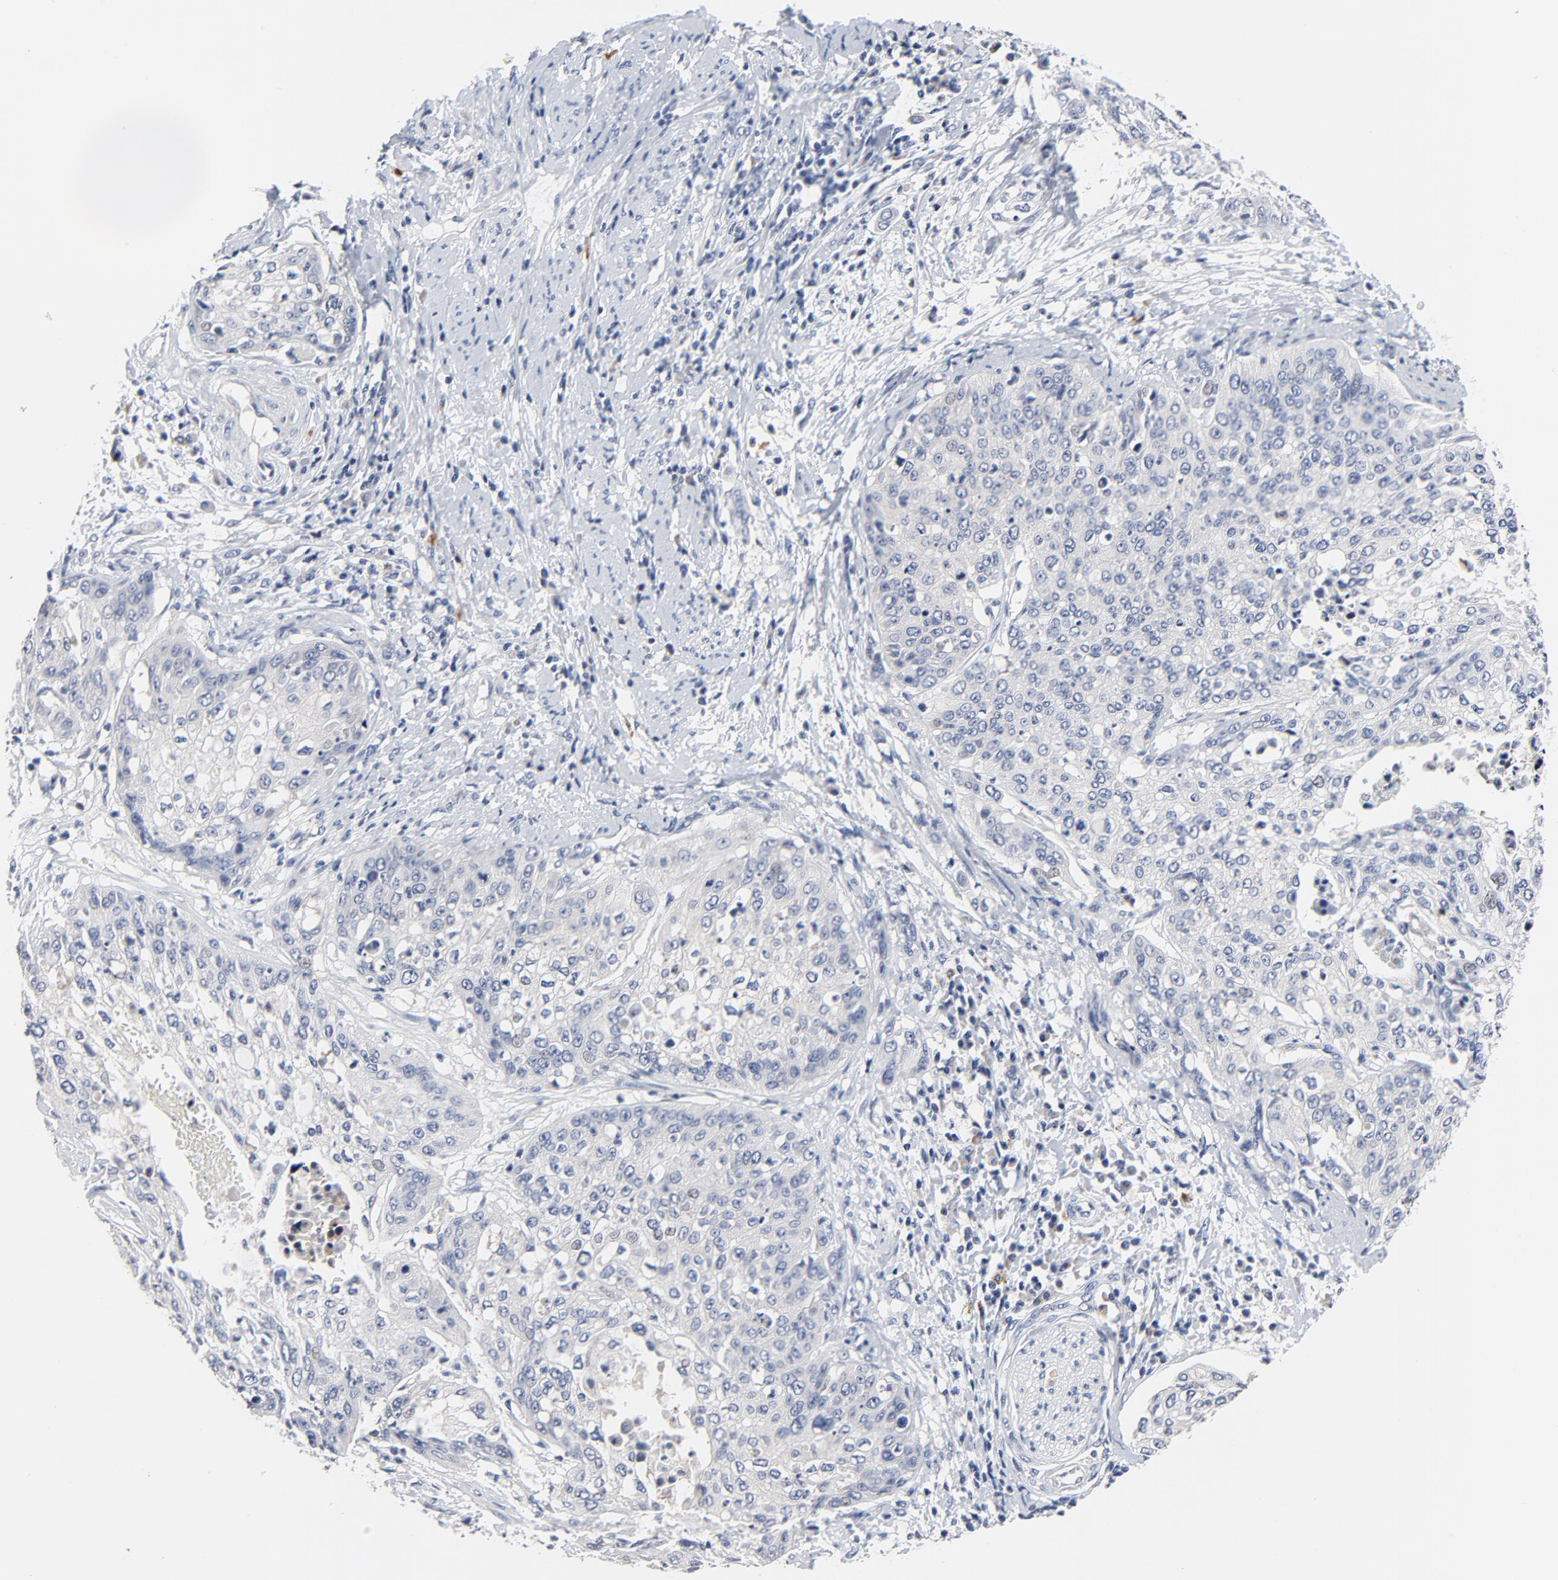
{"staining": {"intensity": "negative", "quantity": "none", "location": "none"}, "tissue": "cervical cancer", "cell_type": "Tumor cells", "image_type": "cancer", "snomed": [{"axis": "morphology", "description": "Squamous cell carcinoma, NOS"}, {"axis": "topography", "description": "Cervix"}], "caption": "A histopathology image of human squamous cell carcinoma (cervical) is negative for staining in tumor cells.", "gene": "FBXL5", "patient": {"sex": "female", "age": 41}}